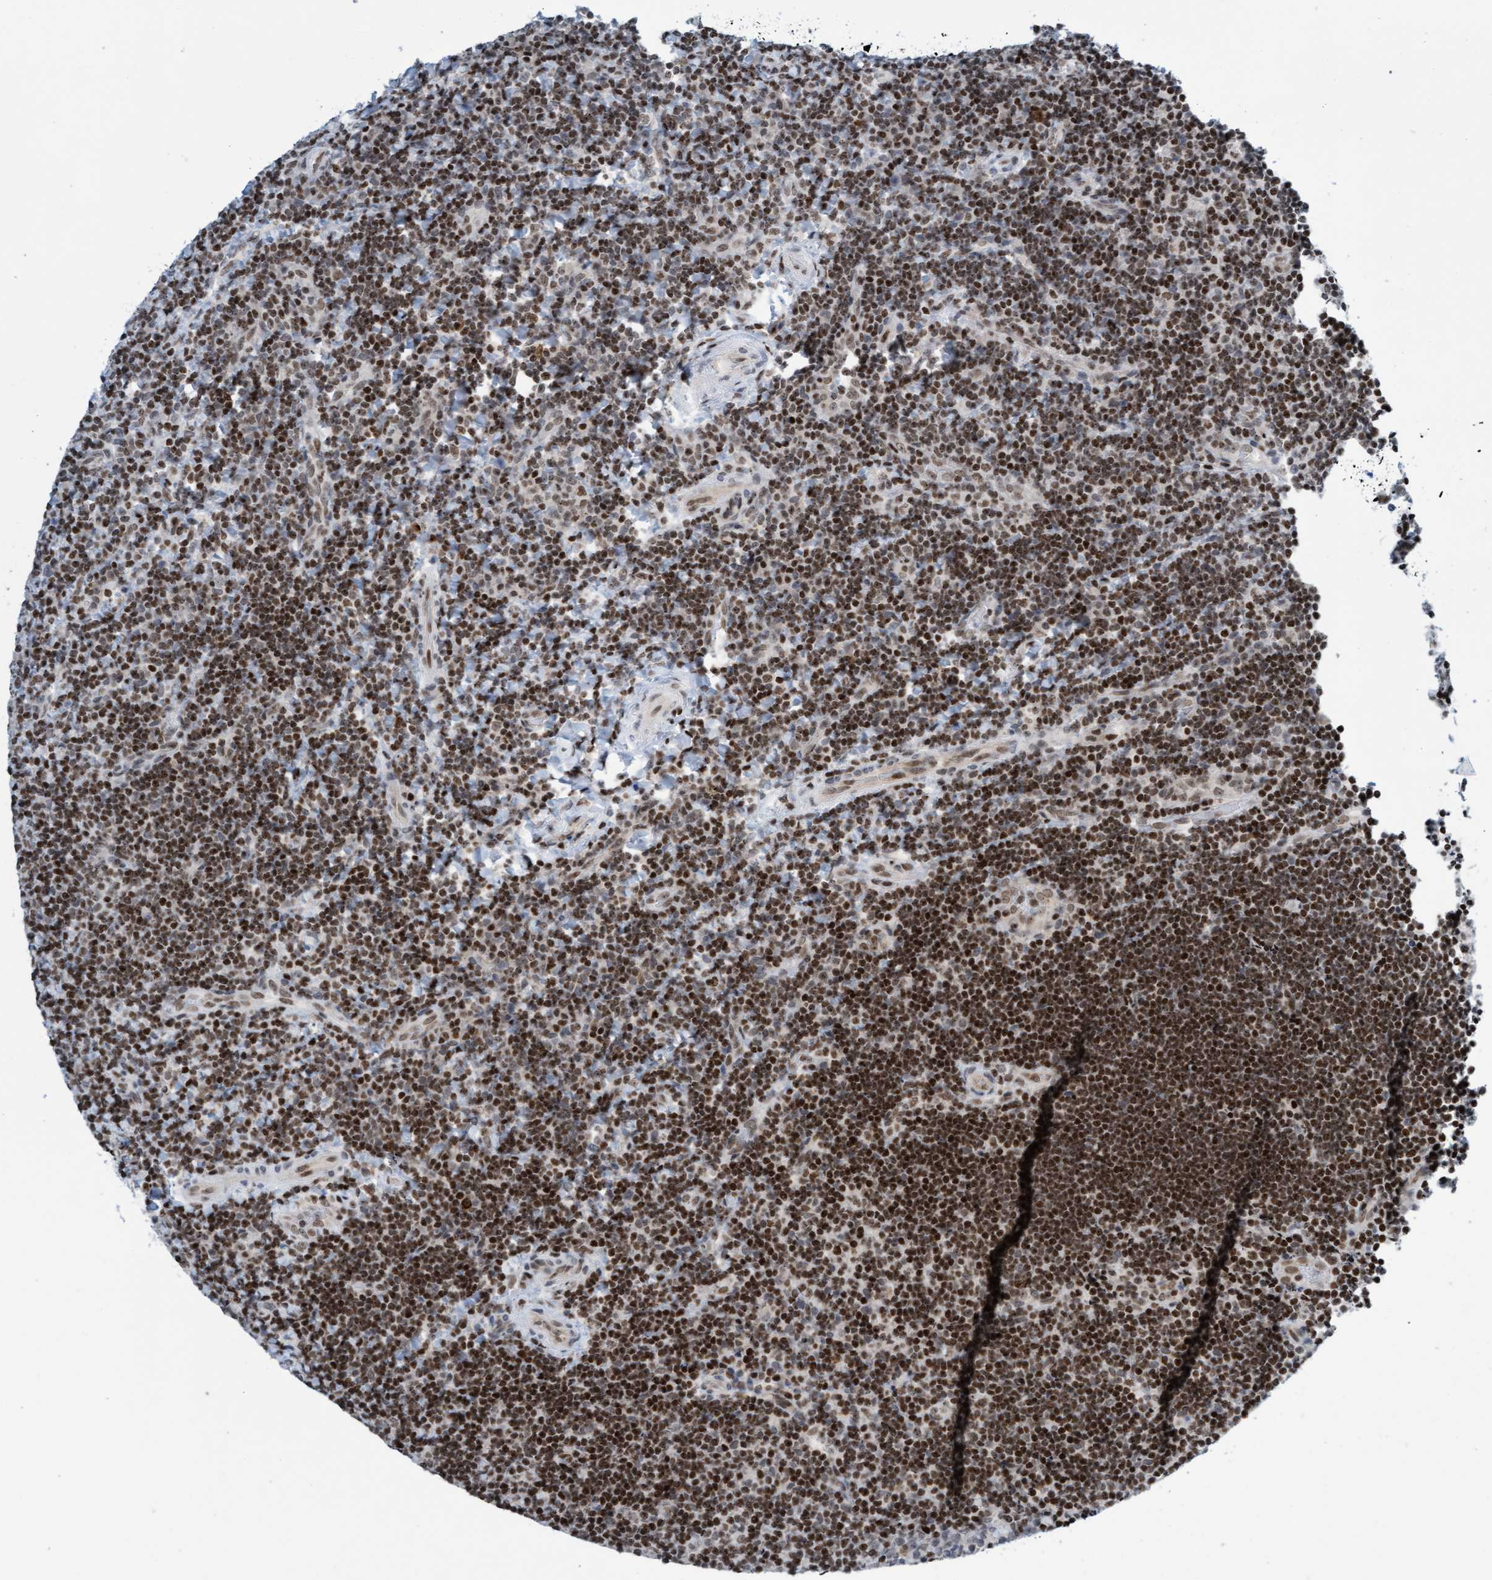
{"staining": {"intensity": "strong", "quantity": ">75%", "location": "nuclear"}, "tissue": "lymphoma", "cell_type": "Tumor cells", "image_type": "cancer", "snomed": [{"axis": "morphology", "description": "Malignant lymphoma, non-Hodgkin's type, High grade"}, {"axis": "topography", "description": "Tonsil"}], "caption": "Malignant lymphoma, non-Hodgkin's type (high-grade) tissue exhibits strong nuclear expression in approximately >75% of tumor cells, visualized by immunohistochemistry.", "gene": "GLRX2", "patient": {"sex": "female", "age": 36}}